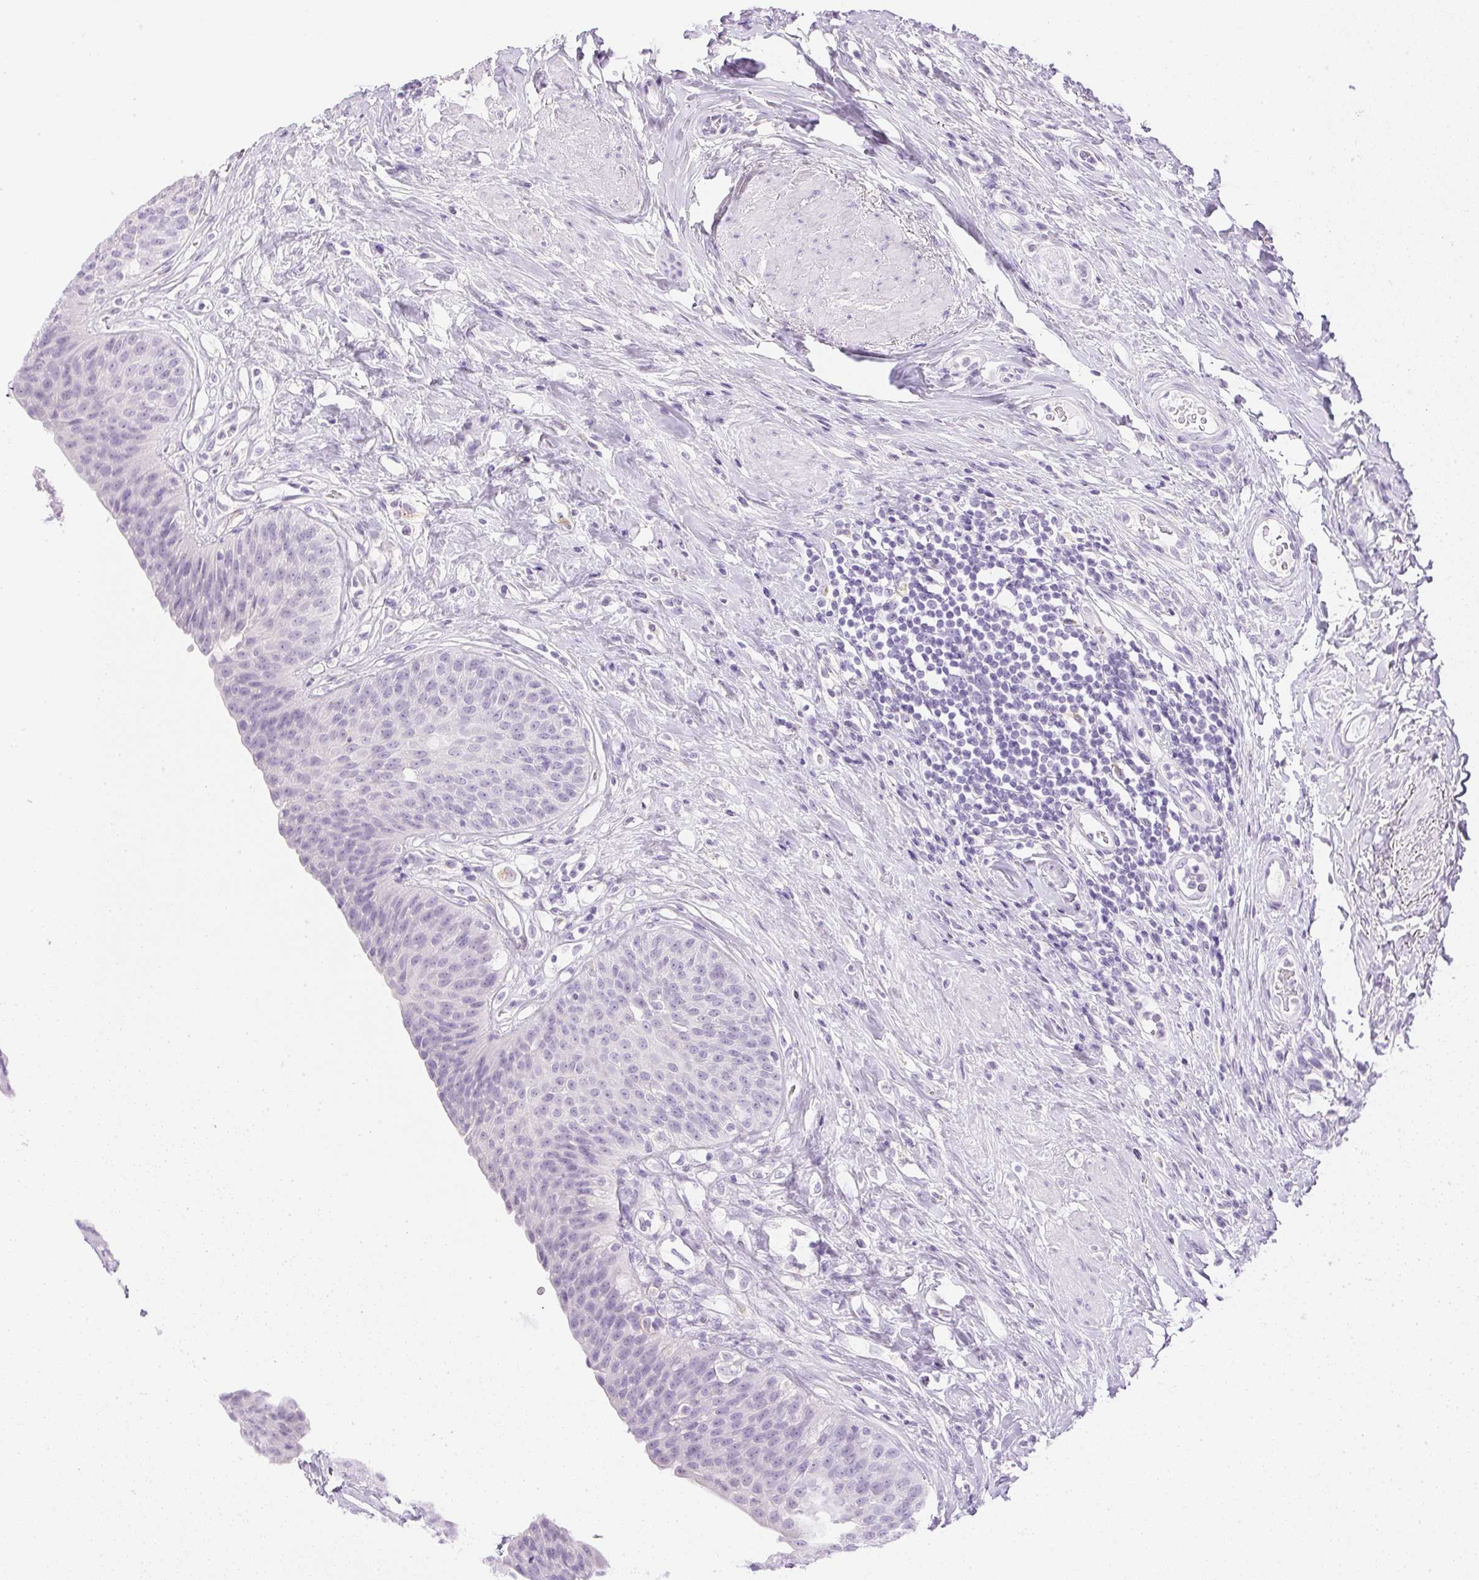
{"staining": {"intensity": "negative", "quantity": "none", "location": "none"}, "tissue": "urinary bladder", "cell_type": "Urothelial cells", "image_type": "normal", "snomed": [{"axis": "morphology", "description": "Normal tissue, NOS"}, {"axis": "topography", "description": "Urinary bladder"}], "caption": "IHC histopathology image of benign human urinary bladder stained for a protein (brown), which demonstrates no staining in urothelial cells. (DAB (3,3'-diaminobenzidine) immunohistochemistry visualized using brightfield microscopy, high magnification).", "gene": "ATP6V1G3", "patient": {"sex": "female", "age": 56}}